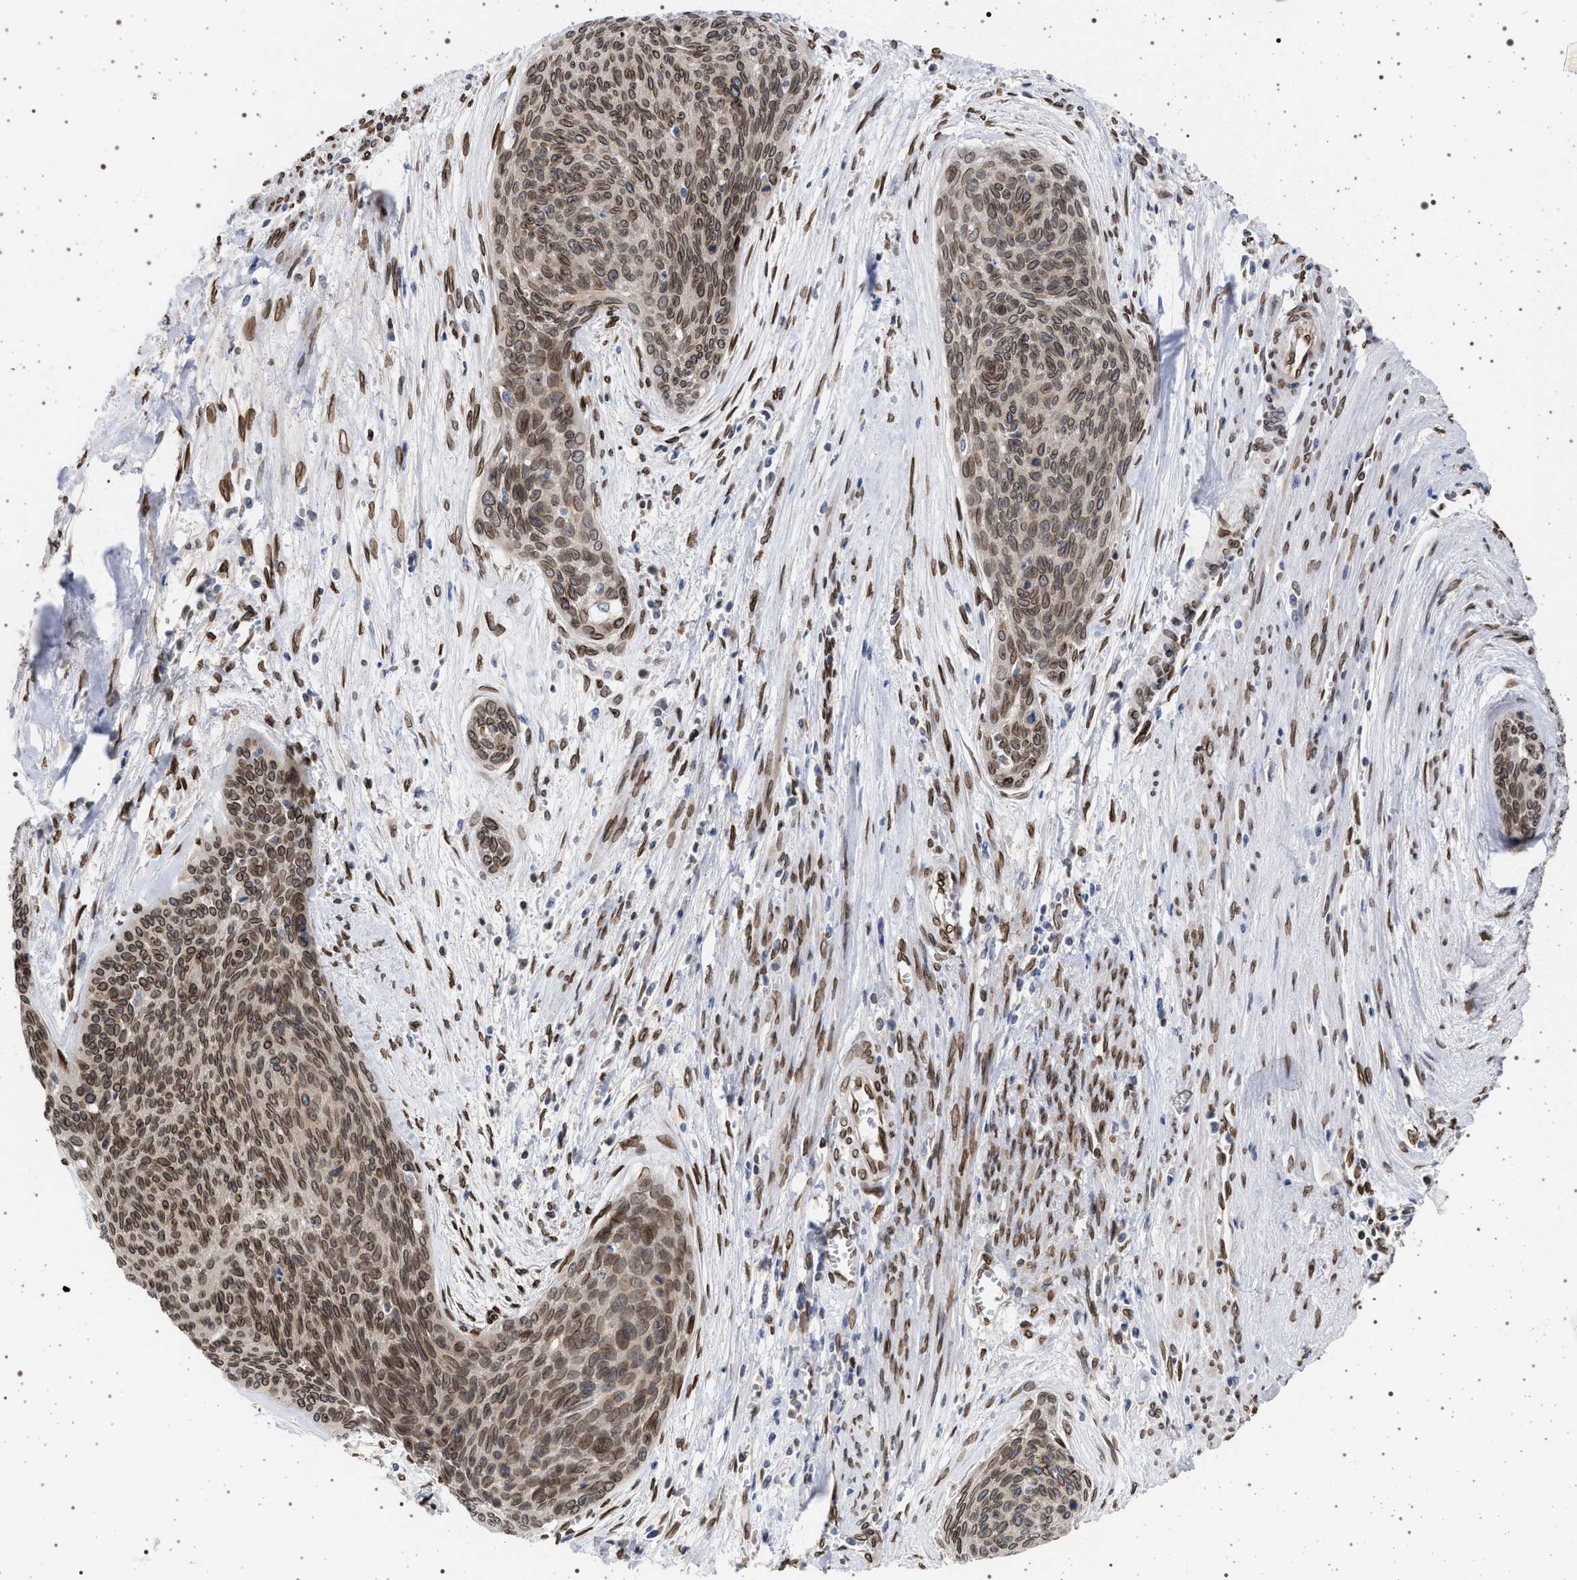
{"staining": {"intensity": "moderate", "quantity": ">75%", "location": "cytoplasmic/membranous,nuclear"}, "tissue": "cervical cancer", "cell_type": "Tumor cells", "image_type": "cancer", "snomed": [{"axis": "morphology", "description": "Squamous cell carcinoma, NOS"}, {"axis": "topography", "description": "Cervix"}], "caption": "Immunohistochemical staining of human cervical squamous cell carcinoma shows medium levels of moderate cytoplasmic/membranous and nuclear protein positivity in about >75% of tumor cells.", "gene": "ING2", "patient": {"sex": "female", "age": 55}}